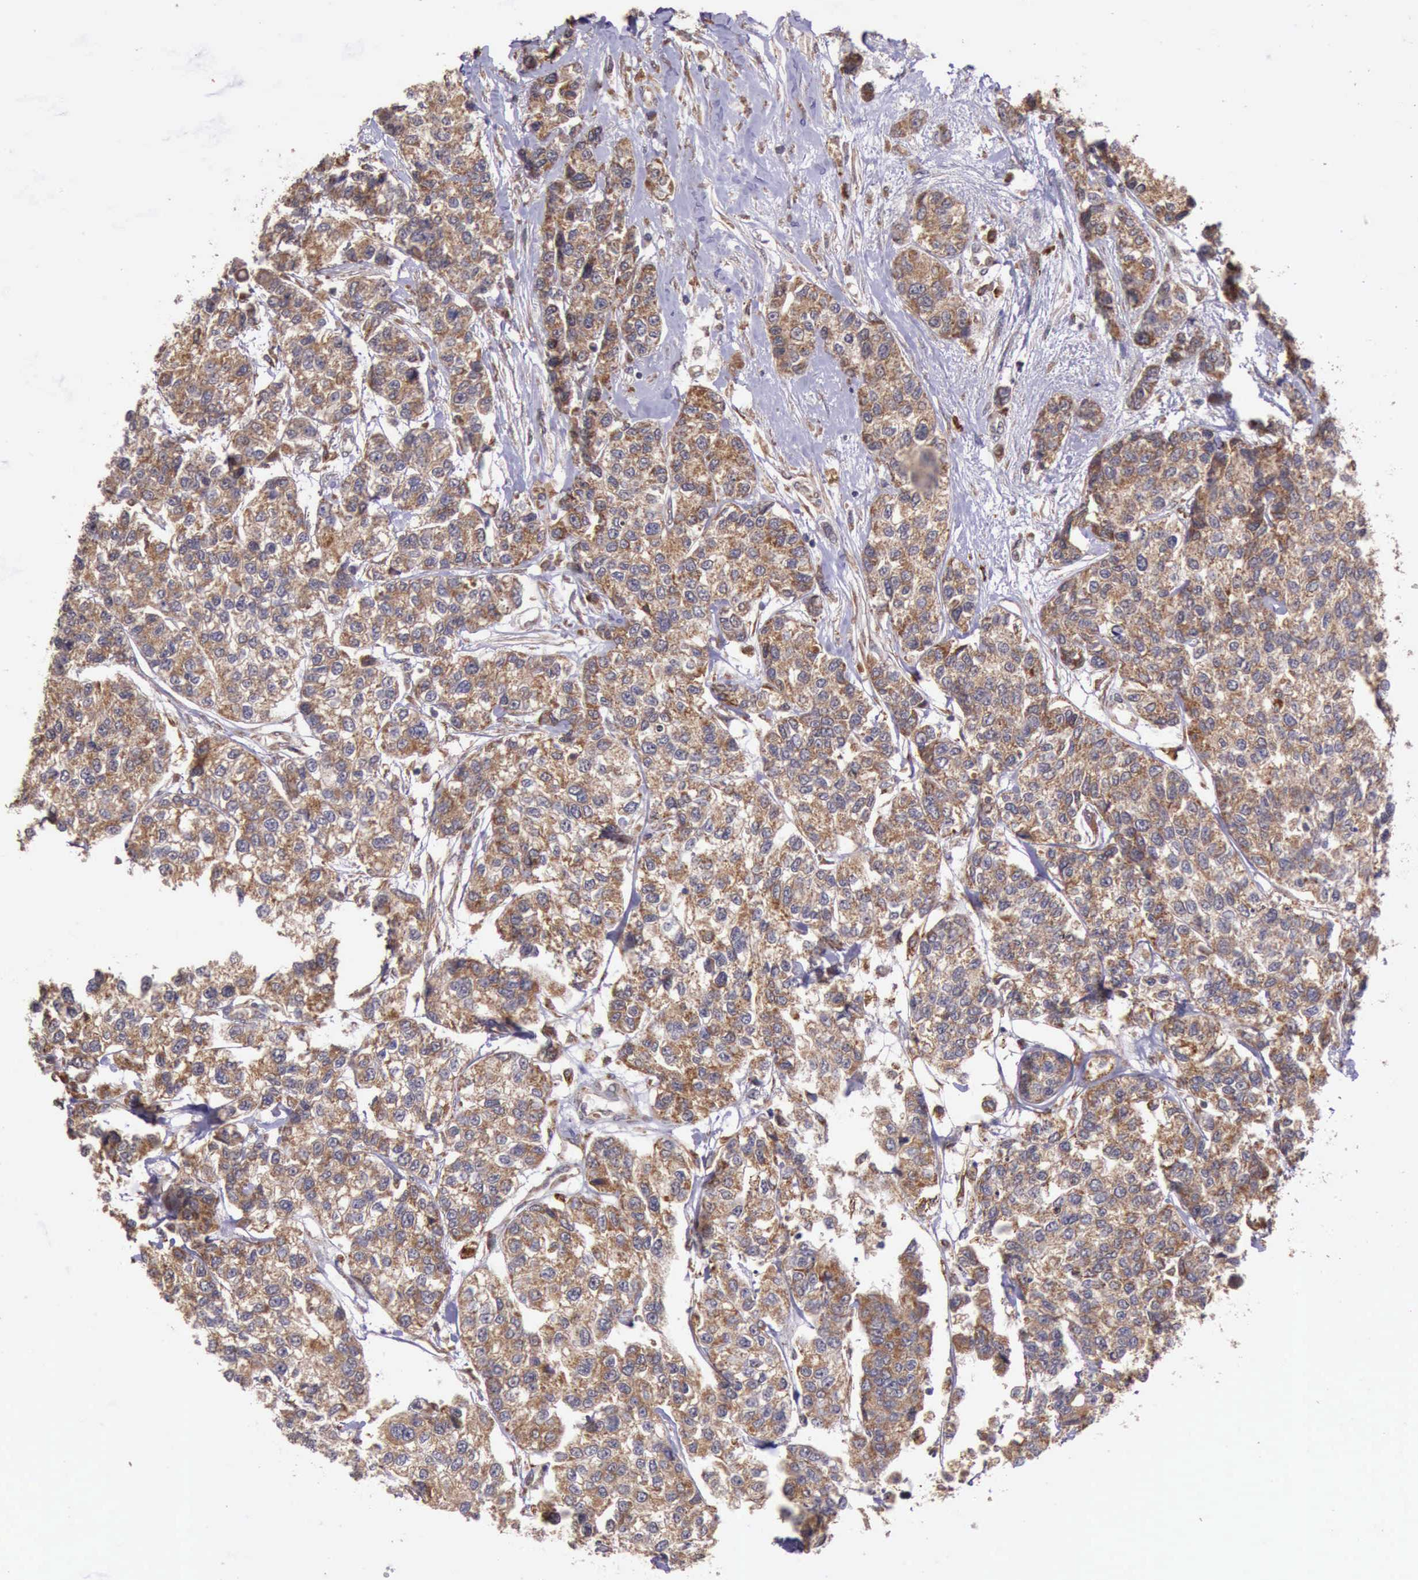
{"staining": {"intensity": "moderate", "quantity": ">75%", "location": "cytoplasmic/membranous"}, "tissue": "breast cancer", "cell_type": "Tumor cells", "image_type": "cancer", "snomed": [{"axis": "morphology", "description": "Duct carcinoma"}, {"axis": "topography", "description": "Breast"}], "caption": "Immunohistochemical staining of human breast cancer (invasive ductal carcinoma) displays medium levels of moderate cytoplasmic/membranous positivity in about >75% of tumor cells.", "gene": "ARMCX3", "patient": {"sex": "female", "age": 51}}